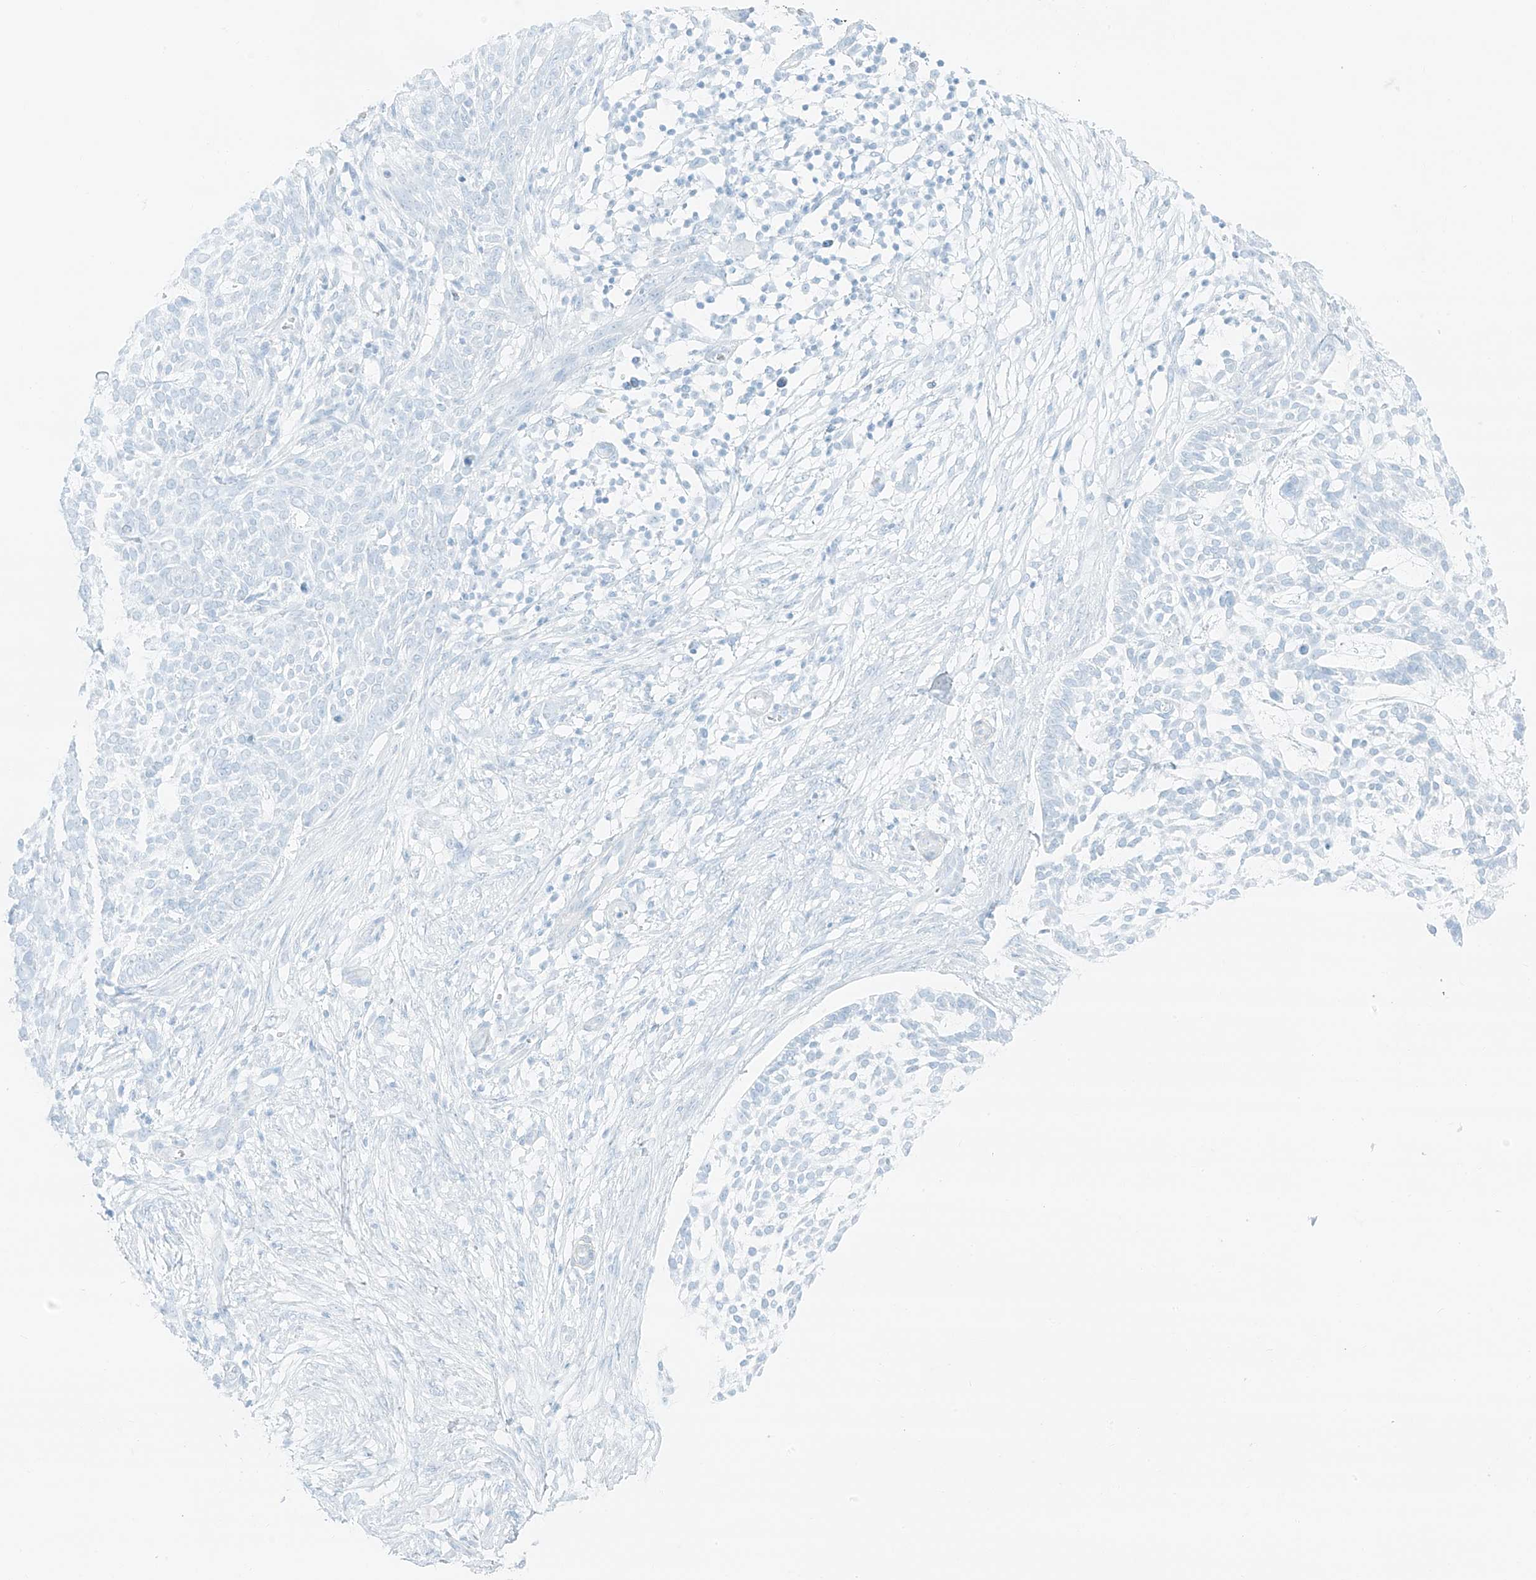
{"staining": {"intensity": "negative", "quantity": "none", "location": "none"}, "tissue": "skin cancer", "cell_type": "Tumor cells", "image_type": "cancer", "snomed": [{"axis": "morphology", "description": "Basal cell carcinoma"}, {"axis": "topography", "description": "Skin"}], "caption": "Immunohistochemistry (IHC) image of human skin cancer stained for a protein (brown), which shows no staining in tumor cells.", "gene": "SMCP", "patient": {"sex": "female", "age": 64}}